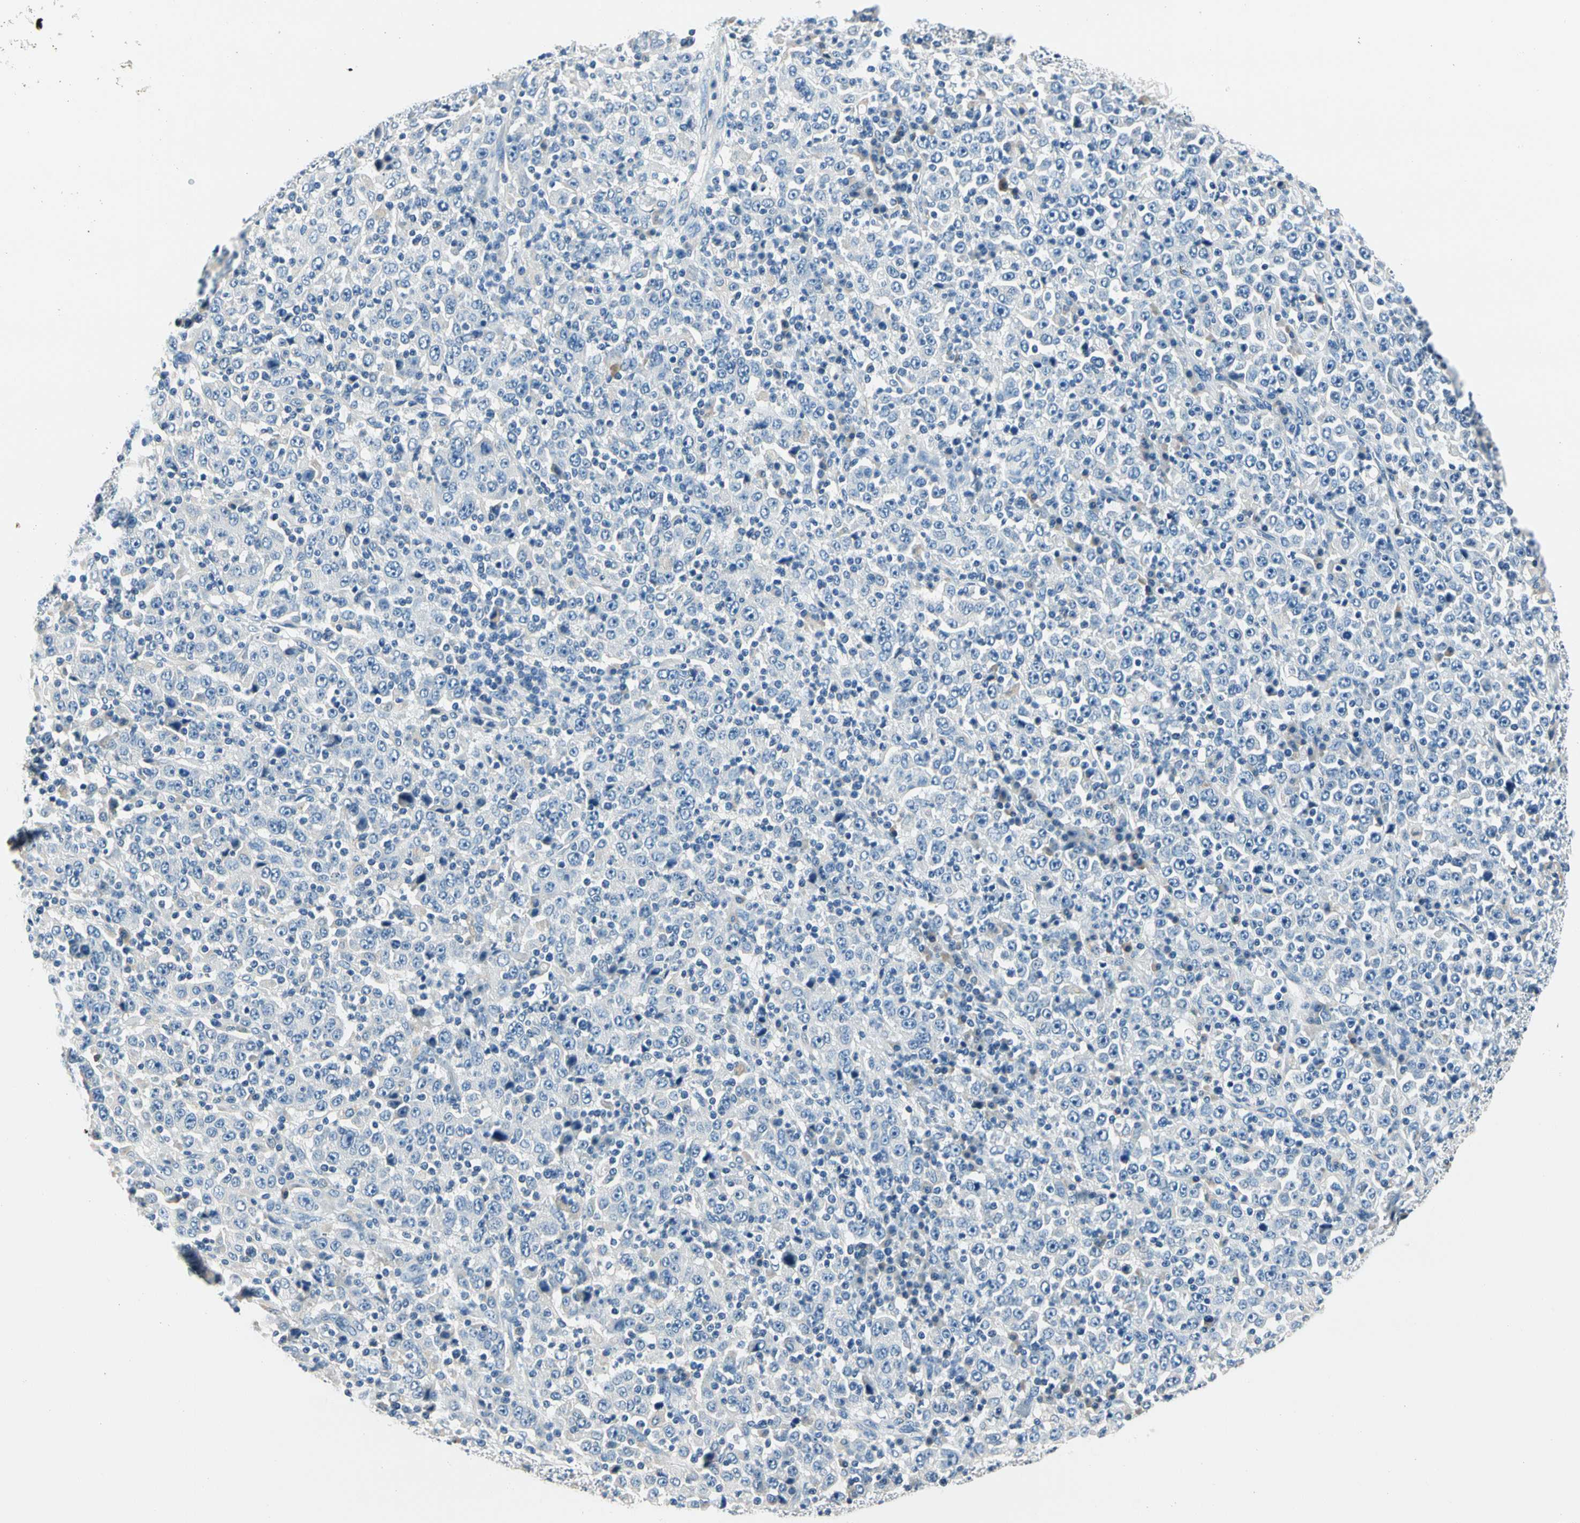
{"staining": {"intensity": "negative", "quantity": "none", "location": "none"}, "tissue": "stomach cancer", "cell_type": "Tumor cells", "image_type": "cancer", "snomed": [{"axis": "morphology", "description": "Normal tissue, NOS"}, {"axis": "morphology", "description": "Adenocarcinoma, NOS"}, {"axis": "topography", "description": "Stomach, upper"}, {"axis": "topography", "description": "Stomach"}], "caption": "Immunohistochemistry histopathology image of neoplastic tissue: human stomach adenocarcinoma stained with DAB exhibits no significant protein expression in tumor cells.", "gene": "TGFBR3", "patient": {"sex": "male", "age": 59}}